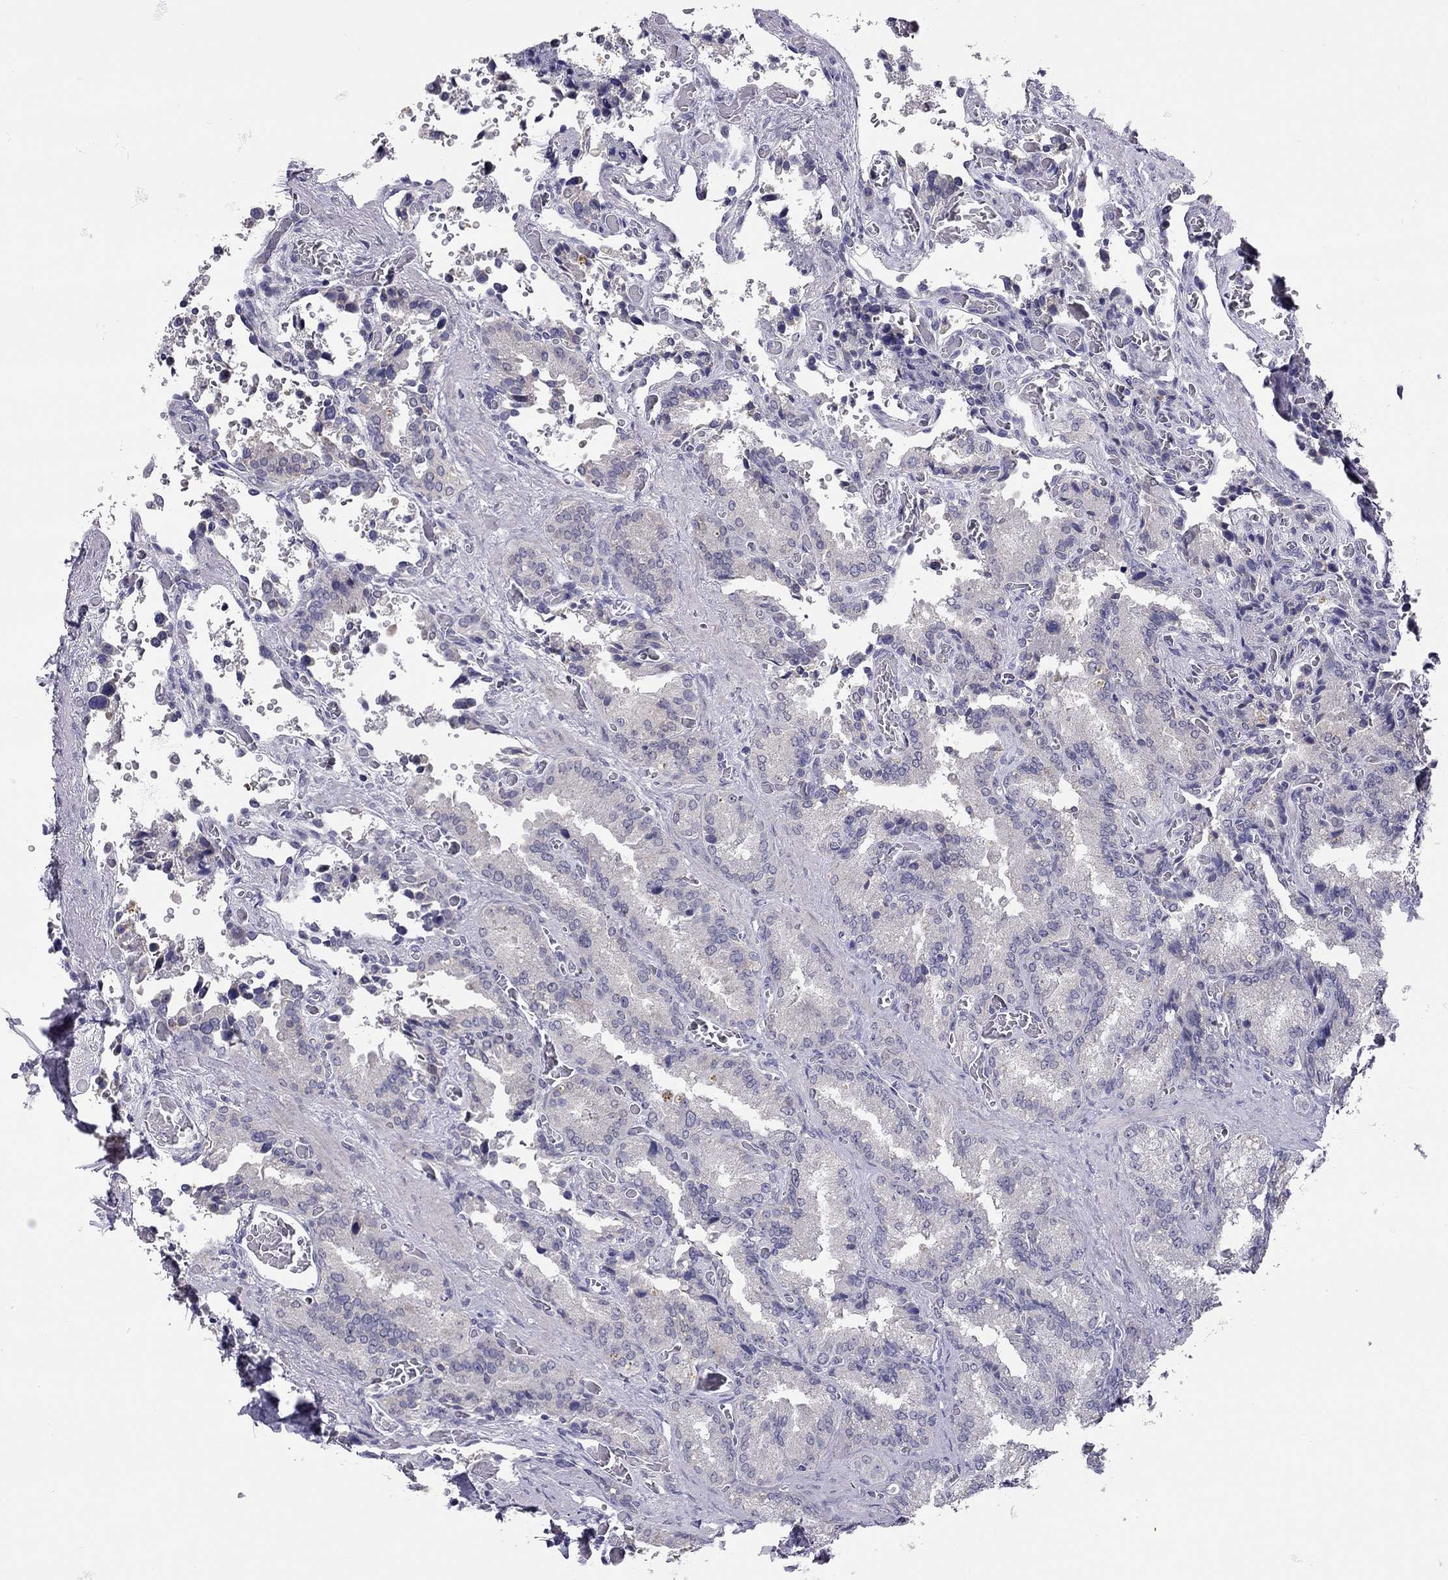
{"staining": {"intensity": "negative", "quantity": "none", "location": "none"}, "tissue": "seminal vesicle", "cell_type": "Glandular cells", "image_type": "normal", "snomed": [{"axis": "morphology", "description": "Normal tissue, NOS"}, {"axis": "topography", "description": "Seminal veicle"}], "caption": "This is a histopathology image of IHC staining of benign seminal vesicle, which shows no expression in glandular cells. The staining is performed using DAB (3,3'-diaminobenzidine) brown chromogen with nuclei counter-stained in using hematoxylin.", "gene": "SCARB1", "patient": {"sex": "male", "age": 37}}